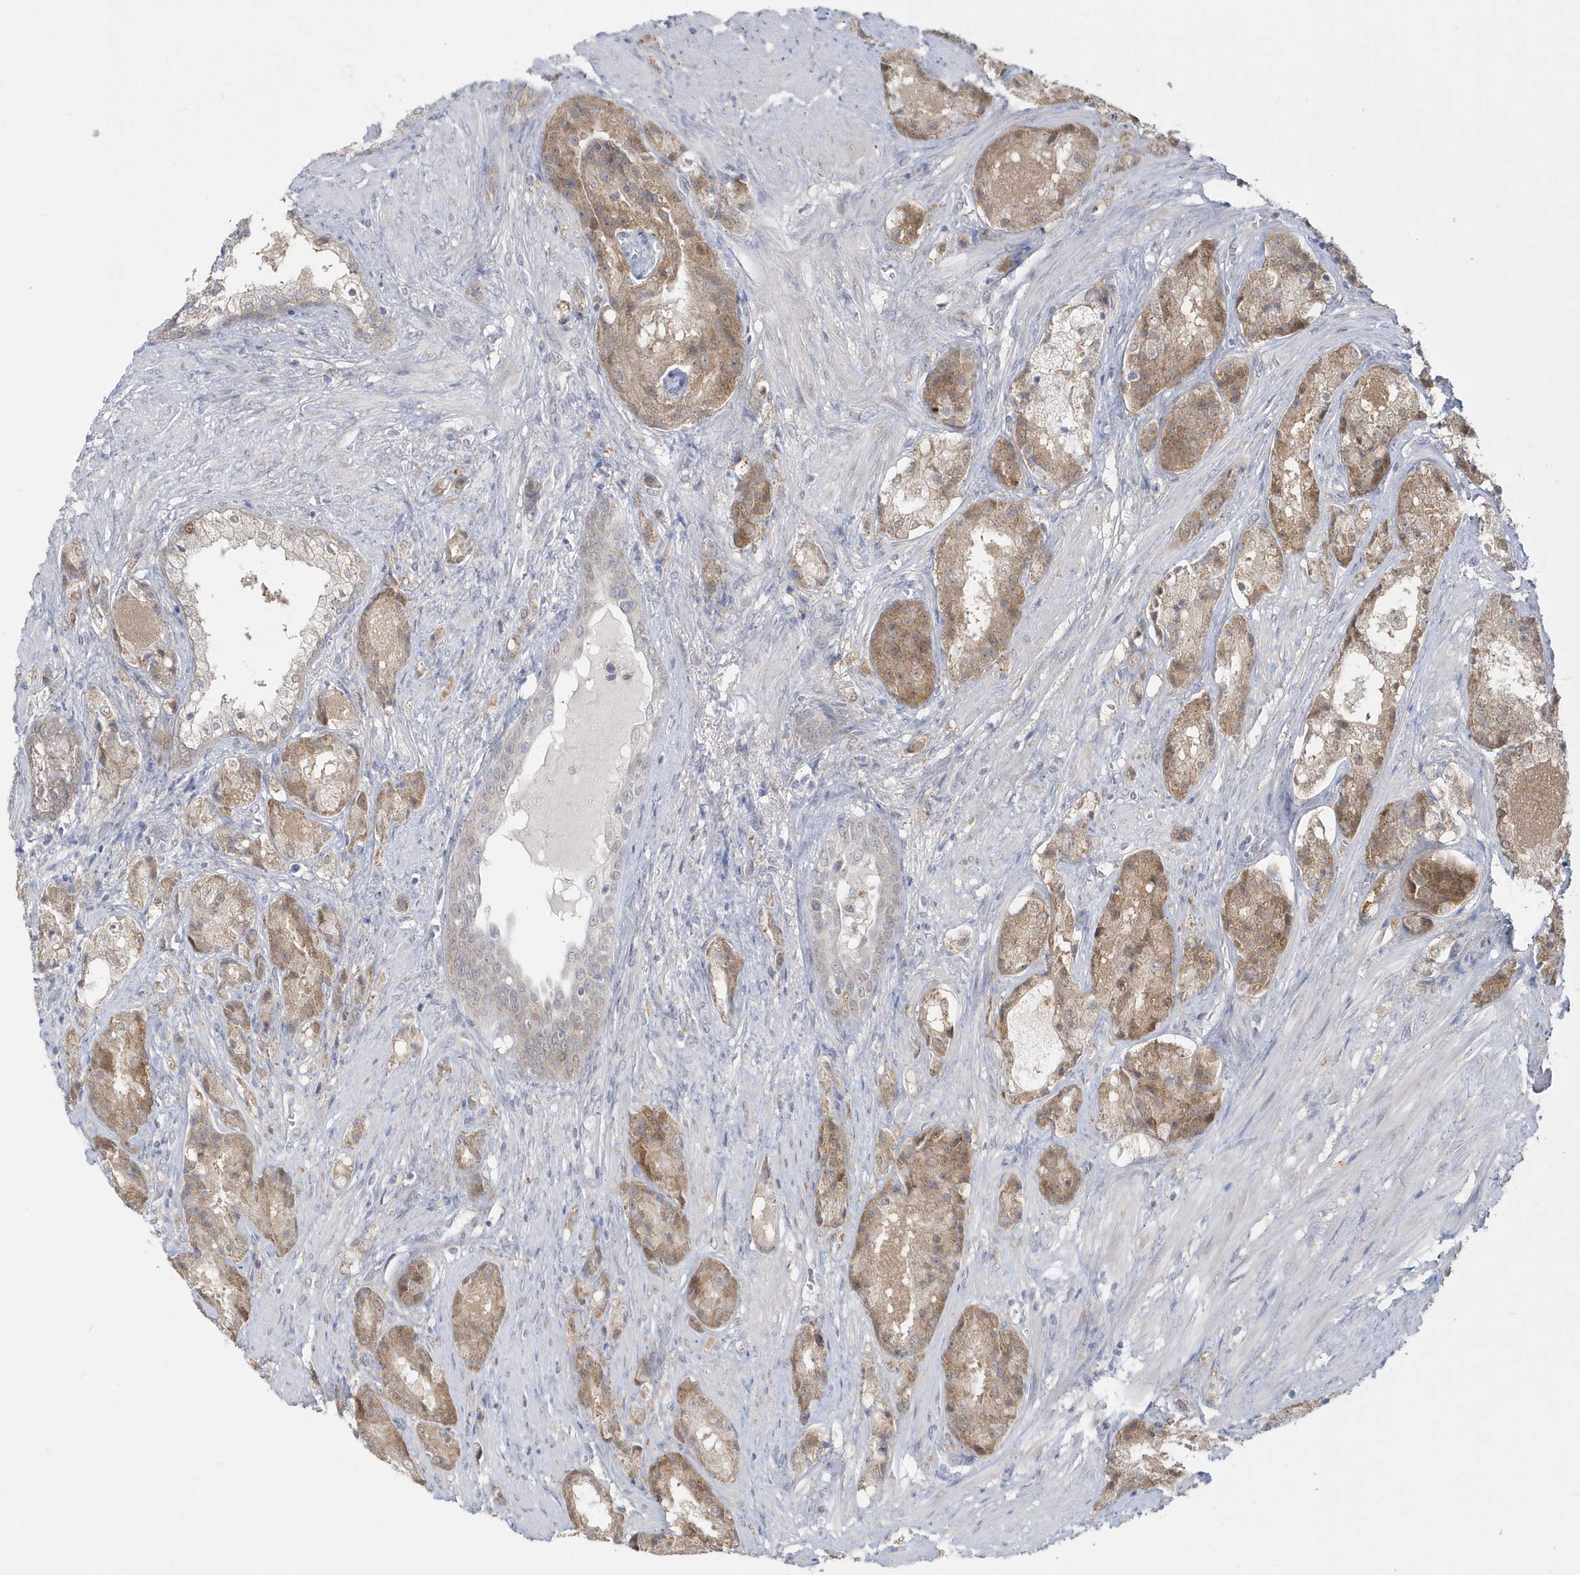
{"staining": {"intensity": "moderate", "quantity": ">75%", "location": "cytoplasmic/membranous"}, "tissue": "prostate cancer", "cell_type": "Tumor cells", "image_type": "cancer", "snomed": [{"axis": "morphology", "description": "Adenocarcinoma, High grade"}, {"axis": "topography", "description": "Prostate"}], "caption": "Immunohistochemical staining of prostate cancer (adenocarcinoma (high-grade)) displays medium levels of moderate cytoplasmic/membranous protein staining in approximately >75% of tumor cells.", "gene": "PCBD1", "patient": {"sex": "male", "age": 60}}